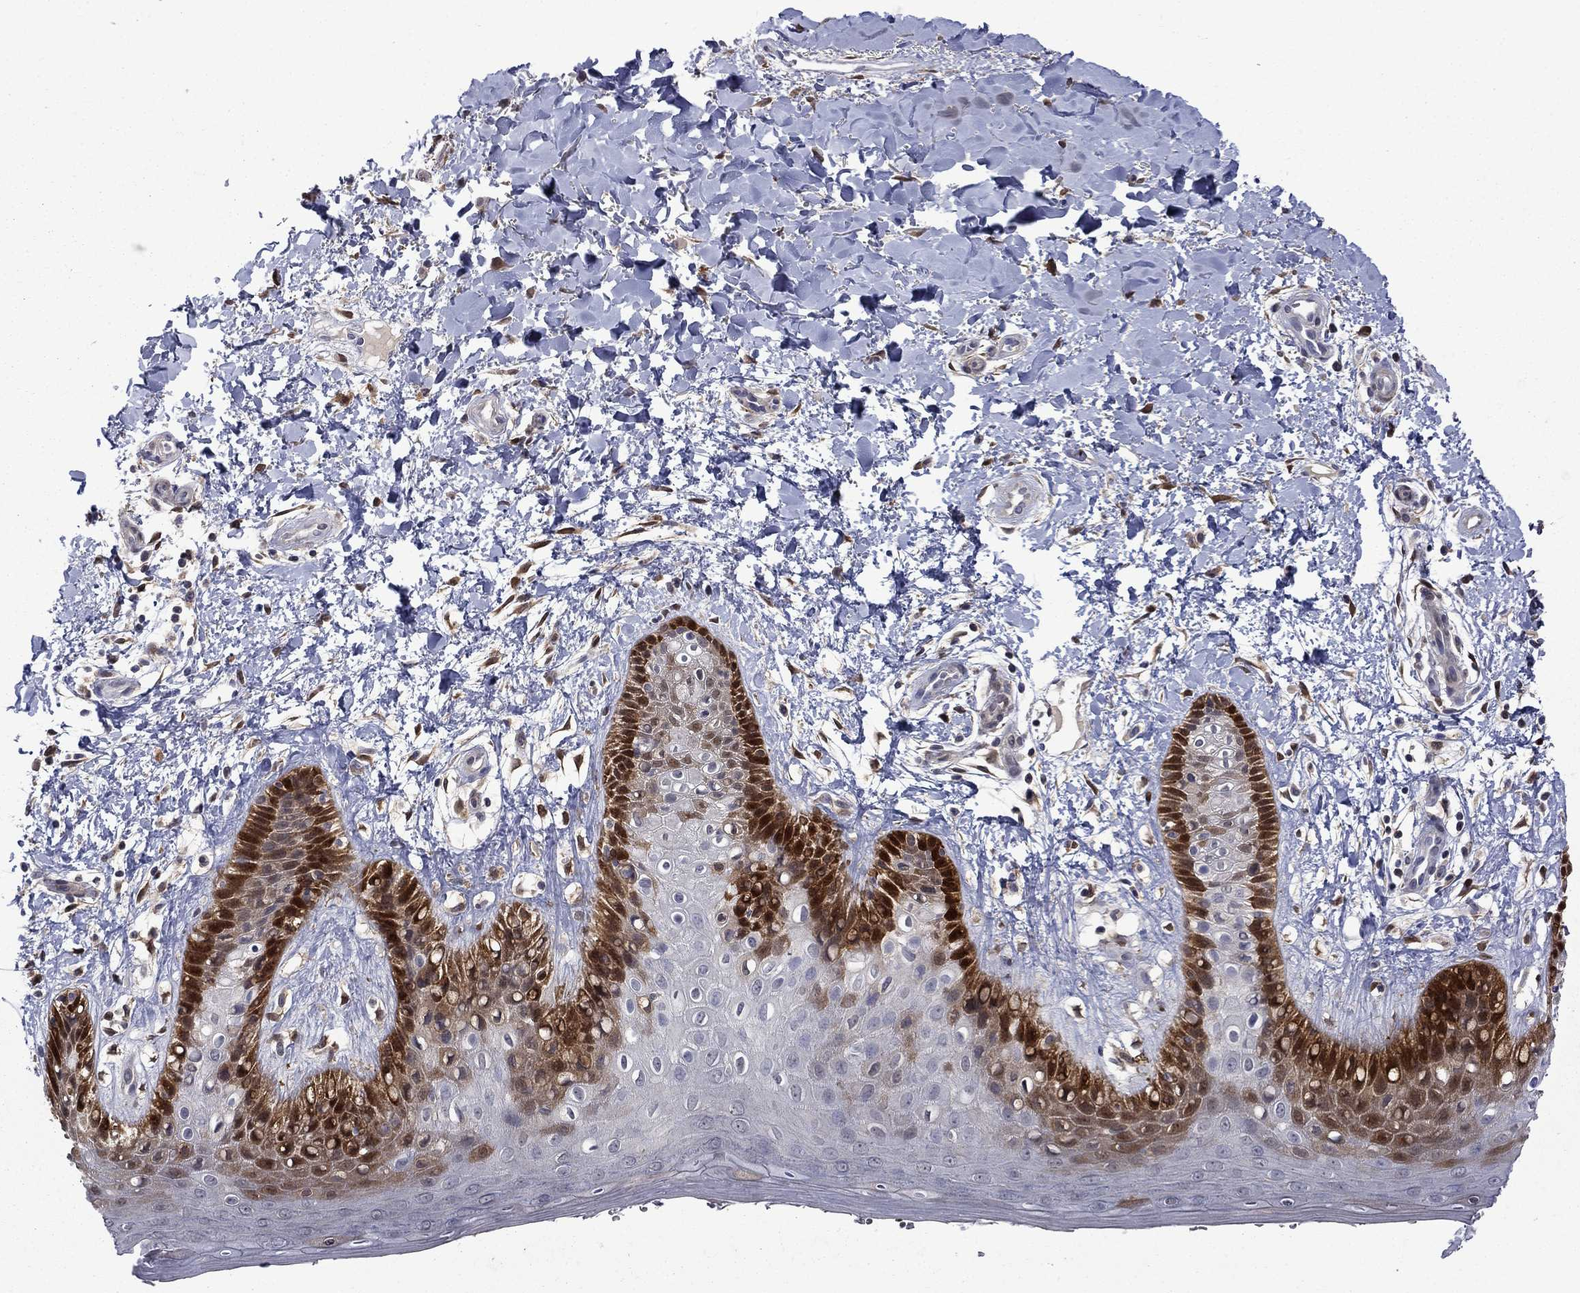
{"staining": {"intensity": "strong", "quantity": "25%-75%", "location": "cytoplasmic/membranous,nuclear"}, "tissue": "skin", "cell_type": "Epidermal cells", "image_type": "normal", "snomed": [{"axis": "morphology", "description": "Normal tissue, NOS"}, {"axis": "topography", "description": "Anal"}], "caption": "The histopathology image demonstrates a brown stain indicating the presence of a protein in the cytoplasmic/membranous,nuclear of epidermal cells in skin. (DAB (3,3'-diaminobenzidine) IHC with brightfield microscopy, high magnification).", "gene": "CBR1", "patient": {"sex": "male", "age": 36}}